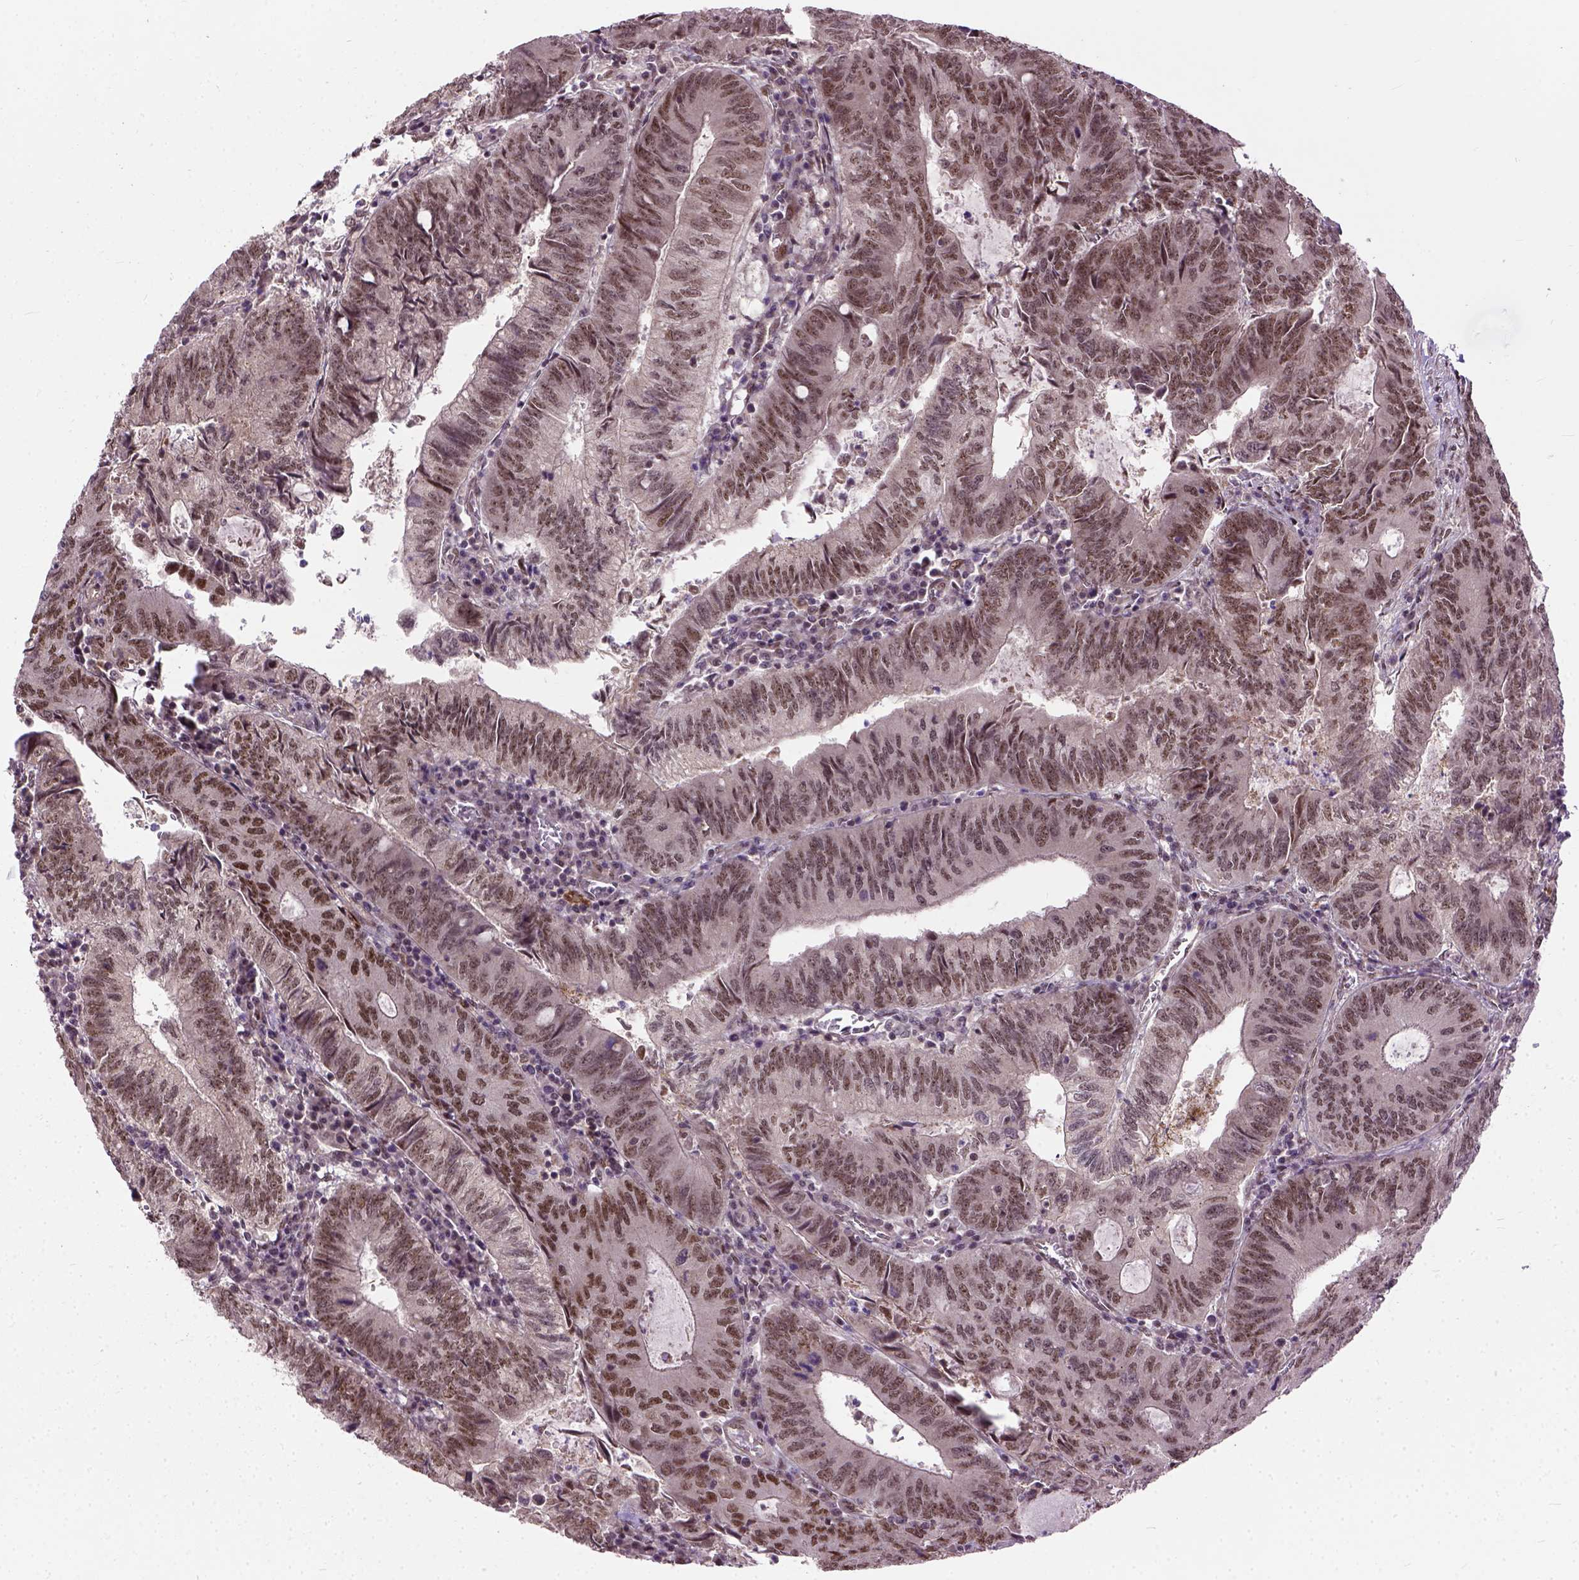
{"staining": {"intensity": "strong", "quantity": ">75%", "location": "nuclear"}, "tissue": "colorectal cancer", "cell_type": "Tumor cells", "image_type": "cancer", "snomed": [{"axis": "morphology", "description": "Adenocarcinoma, NOS"}, {"axis": "topography", "description": "Colon"}], "caption": "Tumor cells reveal high levels of strong nuclear staining in approximately >75% of cells in human adenocarcinoma (colorectal).", "gene": "ZNF630", "patient": {"sex": "male", "age": 67}}